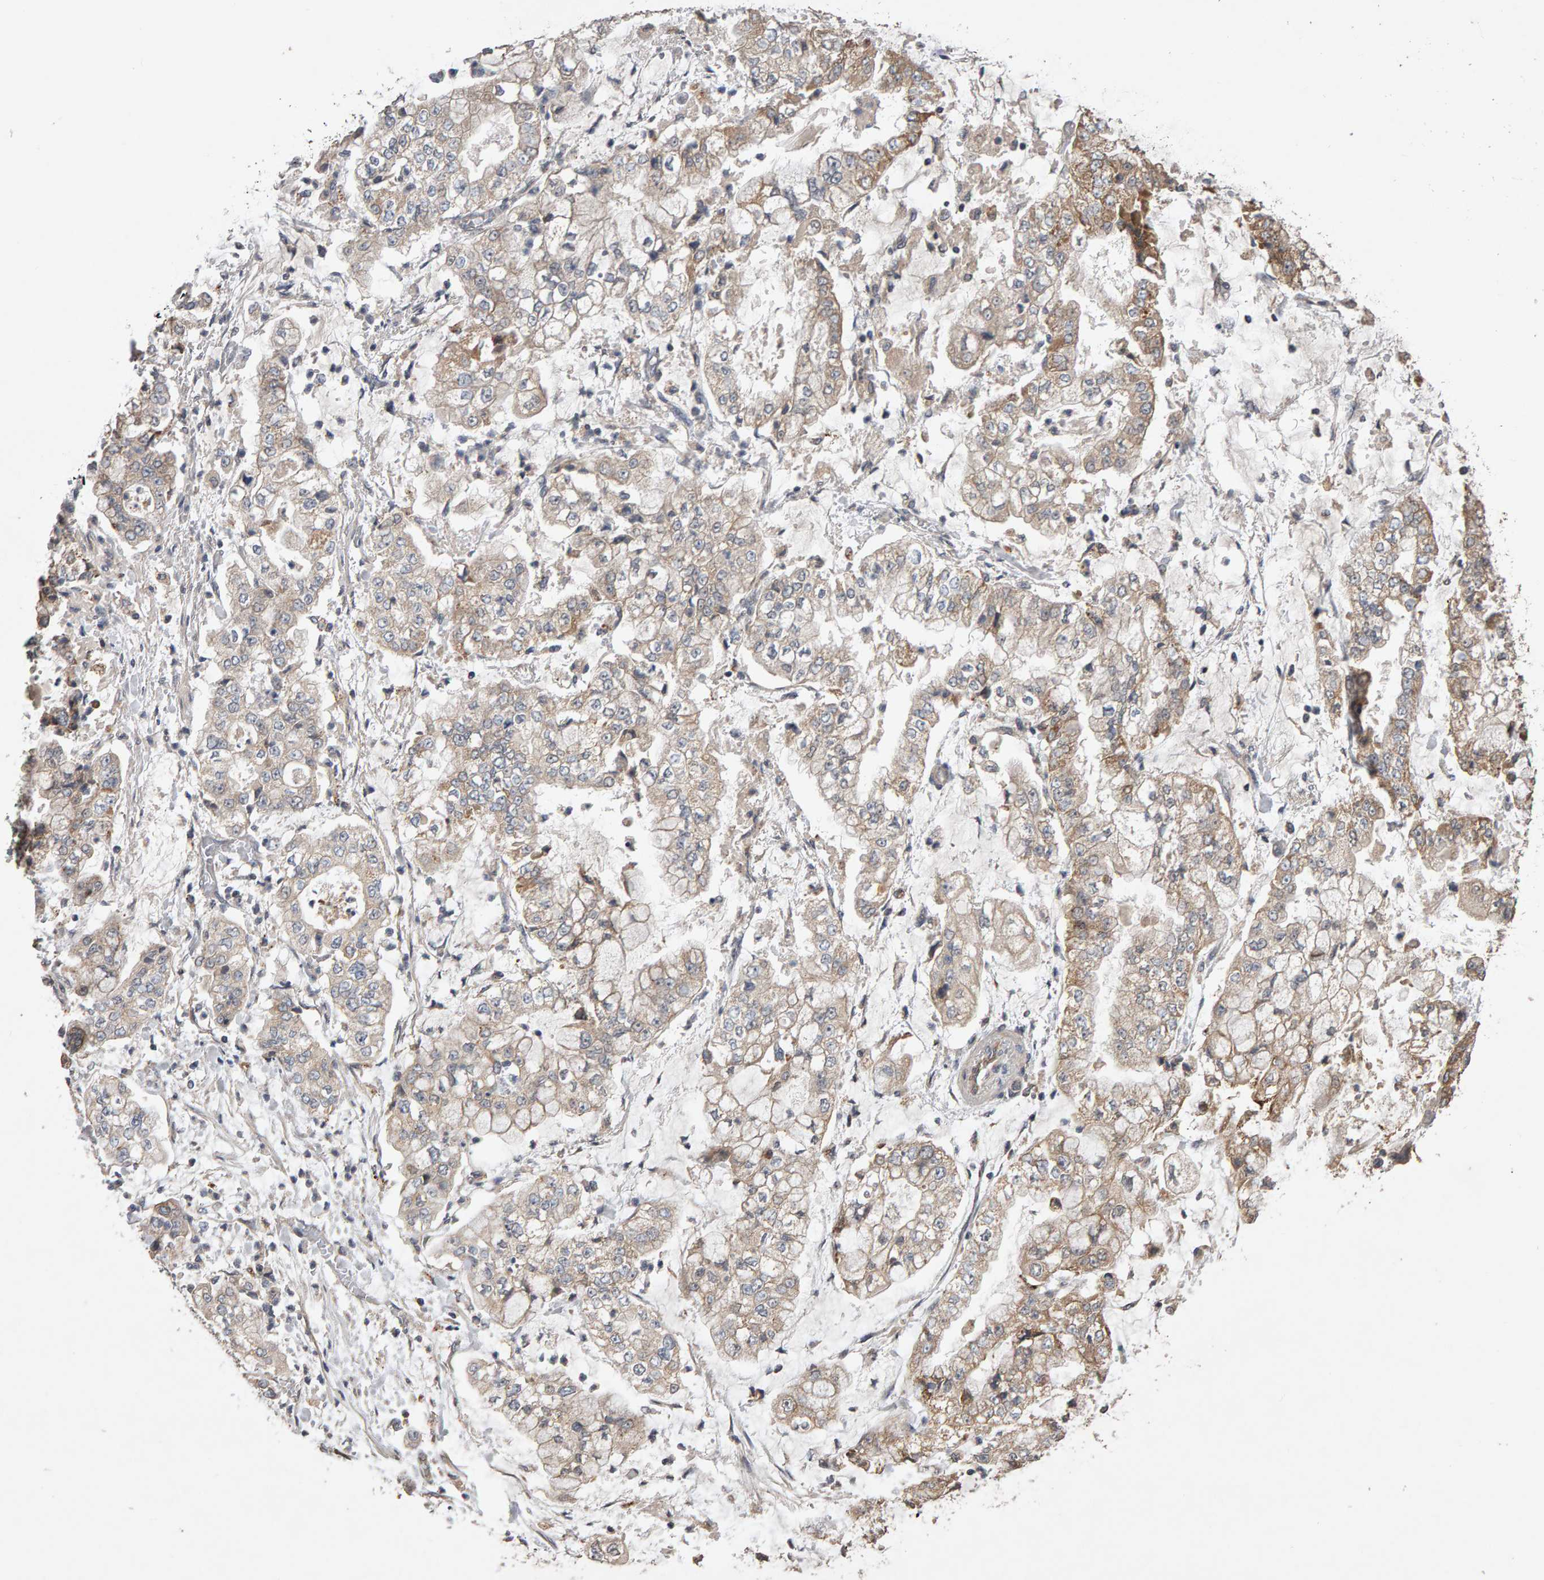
{"staining": {"intensity": "weak", "quantity": "25%-75%", "location": "cytoplasmic/membranous"}, "tissue": "stomach cancer", "cell_type": "Tumor cells", "image_type": "cancer", "snomed": [{"axis": "morphology", "description": "Adenocarcinoma, NOS"}, {"axis": "topography", "description": "Stomach"}], "caption": "Protein analysis of stomach cancer (adenocarcinoma) tissue displays weak cytoplasmic/membranous positivity in about 25%-75% of tumor cells.", "gene": "COASY", "patient": {"sex": "male", "age": 76}}